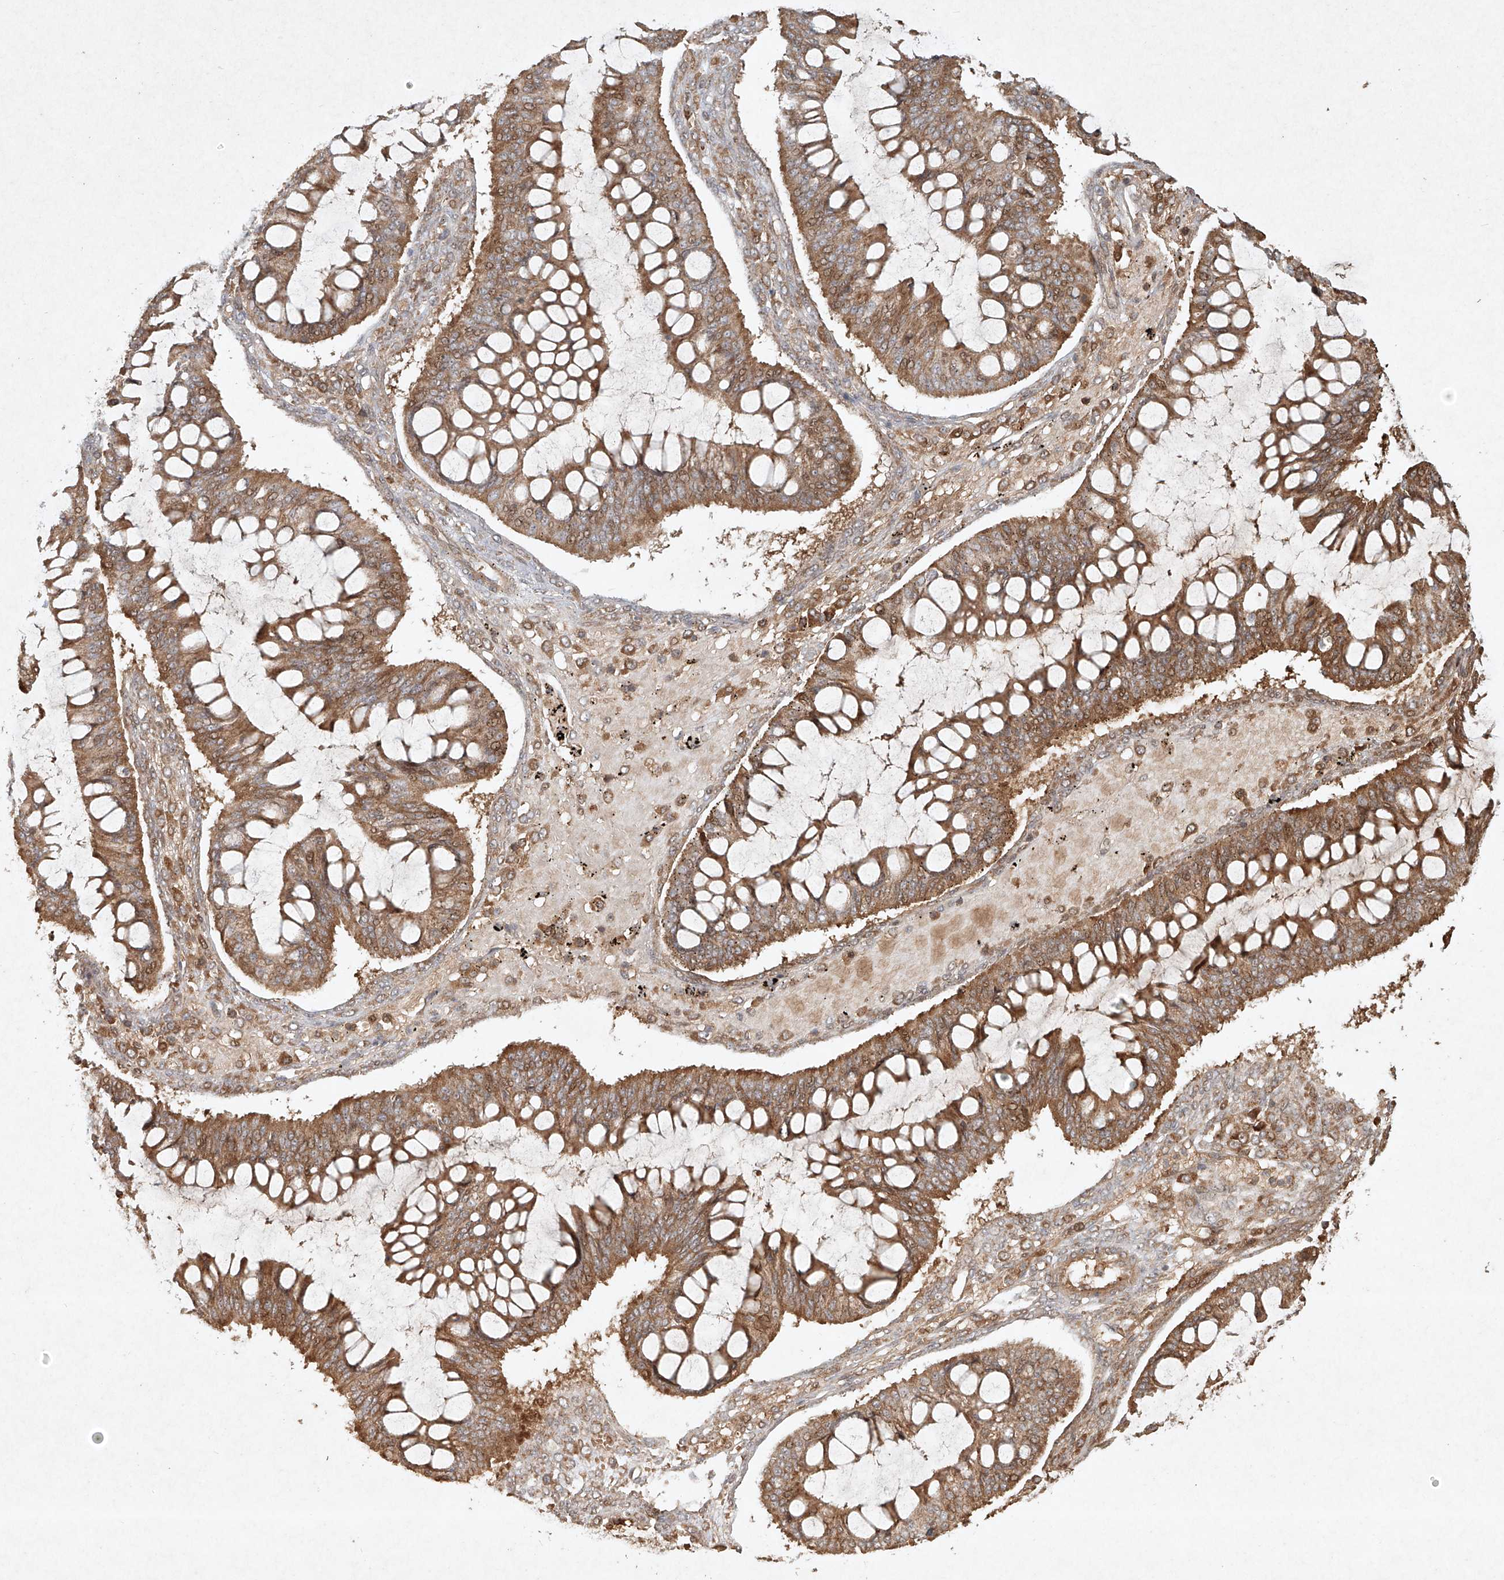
{"staining": {"intensity": "moderate", "quantity": ">75%", "location": "cytoplasmic/membranous"}, "tissue": "ovarian cancer", "cell_type": "Tumor cells", "image_type": "cancer", "snomed": [{"axis": "morphology", "description": "Cystadenocarcinoma, mucinous, NOS"}, {"axis": "topography", "description": "Ovary"}], "caption": "This image demonstrates immunohistochemistry (IHC) staining of human ovarian cancer (mucinous cystadenocarcinoma), with medium moderate cytoplasmic/membranous staining in approximately >75% of tumor cells.", "gene": "CYYR1", "patient": {"sex": "female", "age": 73}}